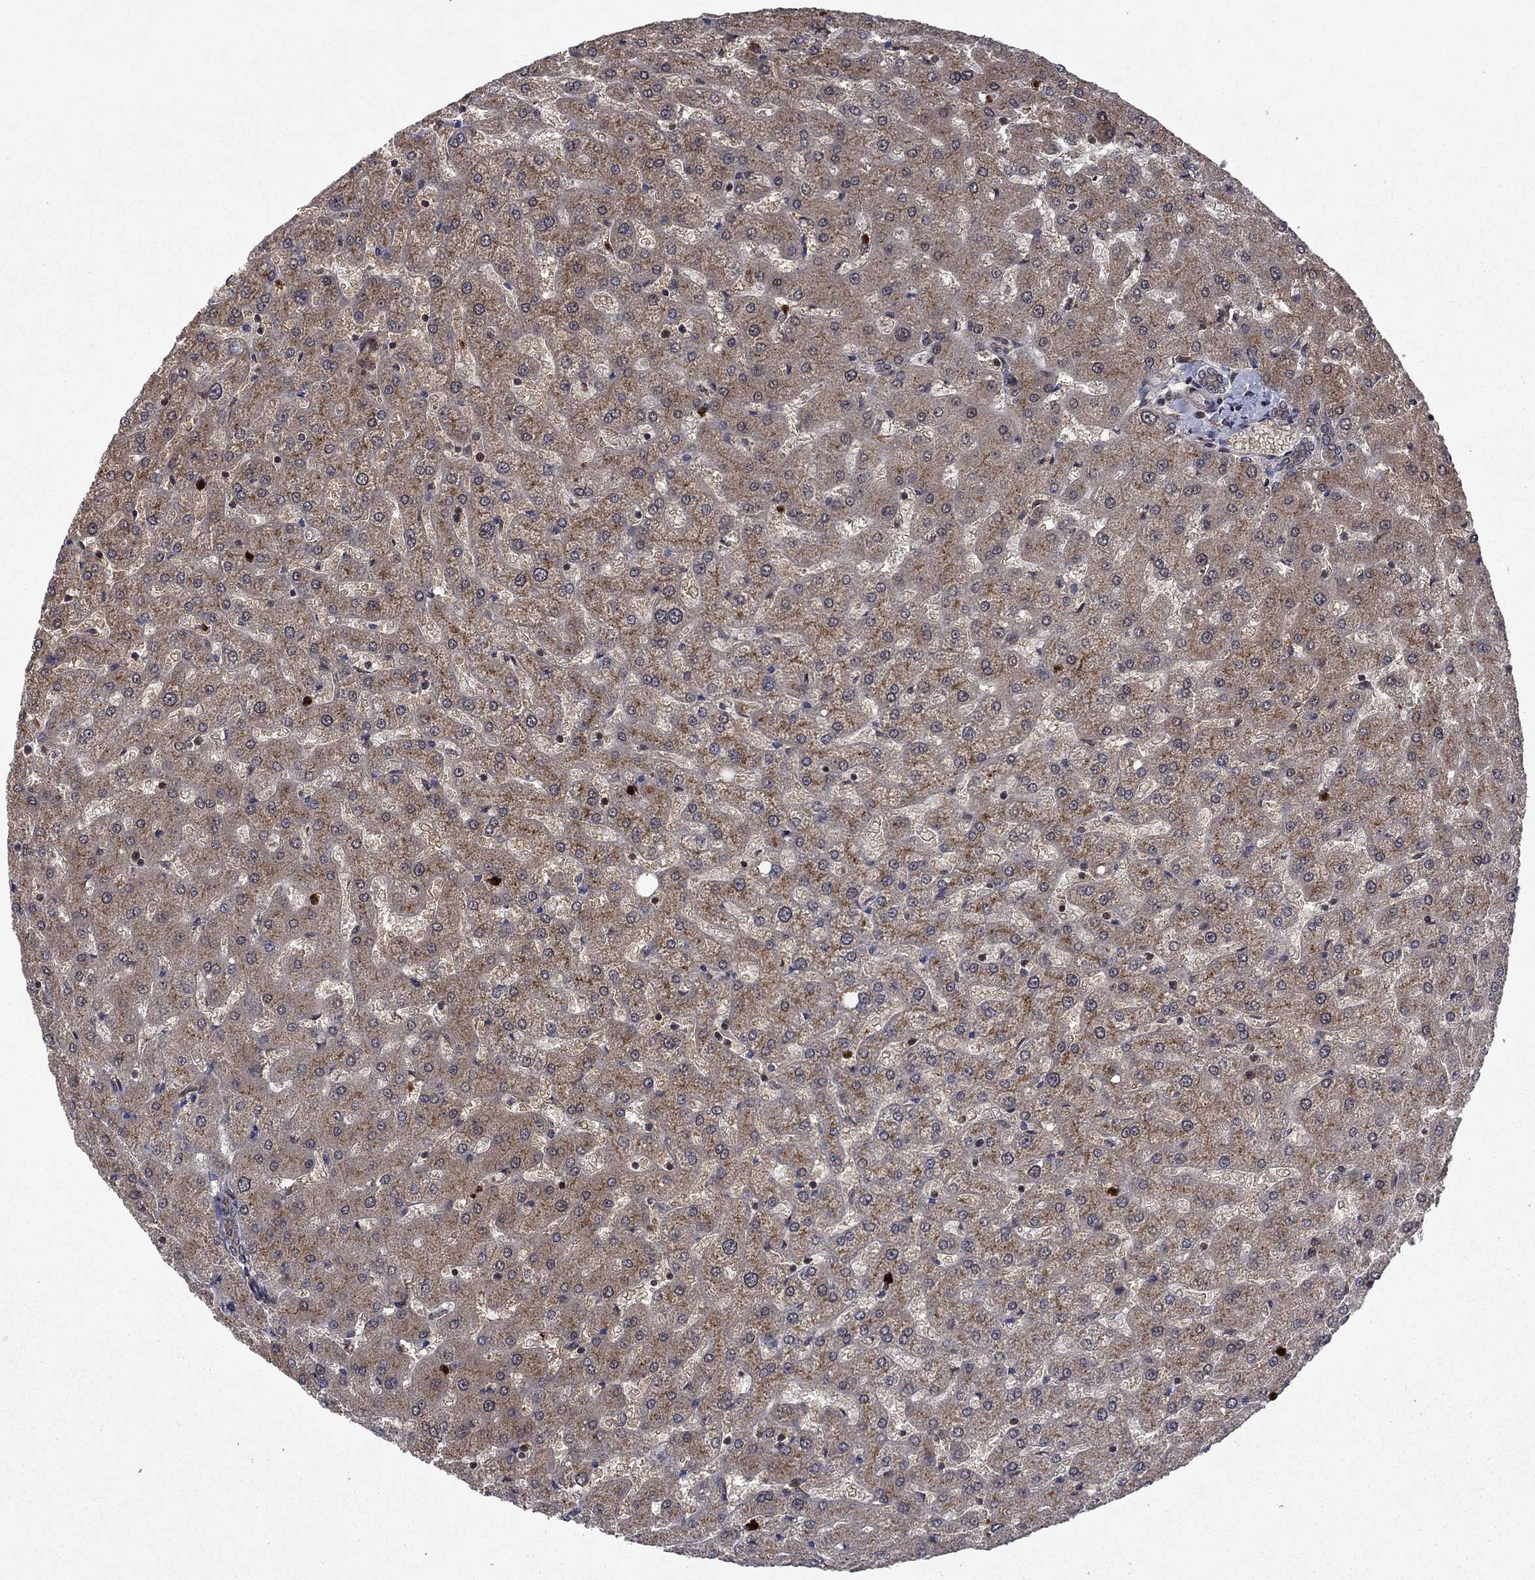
{"staining": {"intensity": "negative", "quantity": "none", "location": "none"}, "tissue": "liver", "cell_type": "Cholangiocytes", "image_type": "normal", "snomed": [{"axis": "morphology", "description": "Normal tissue, NOS"}, {"axis": "topography", "description": "Liver"}], "caption": "An IHC photomicrograph of unremarkable liver is shown. There is no staining in cholangiocytes of liver.", "gene": "TMEM33", "patient": {"sex": "female", "age": 50}}